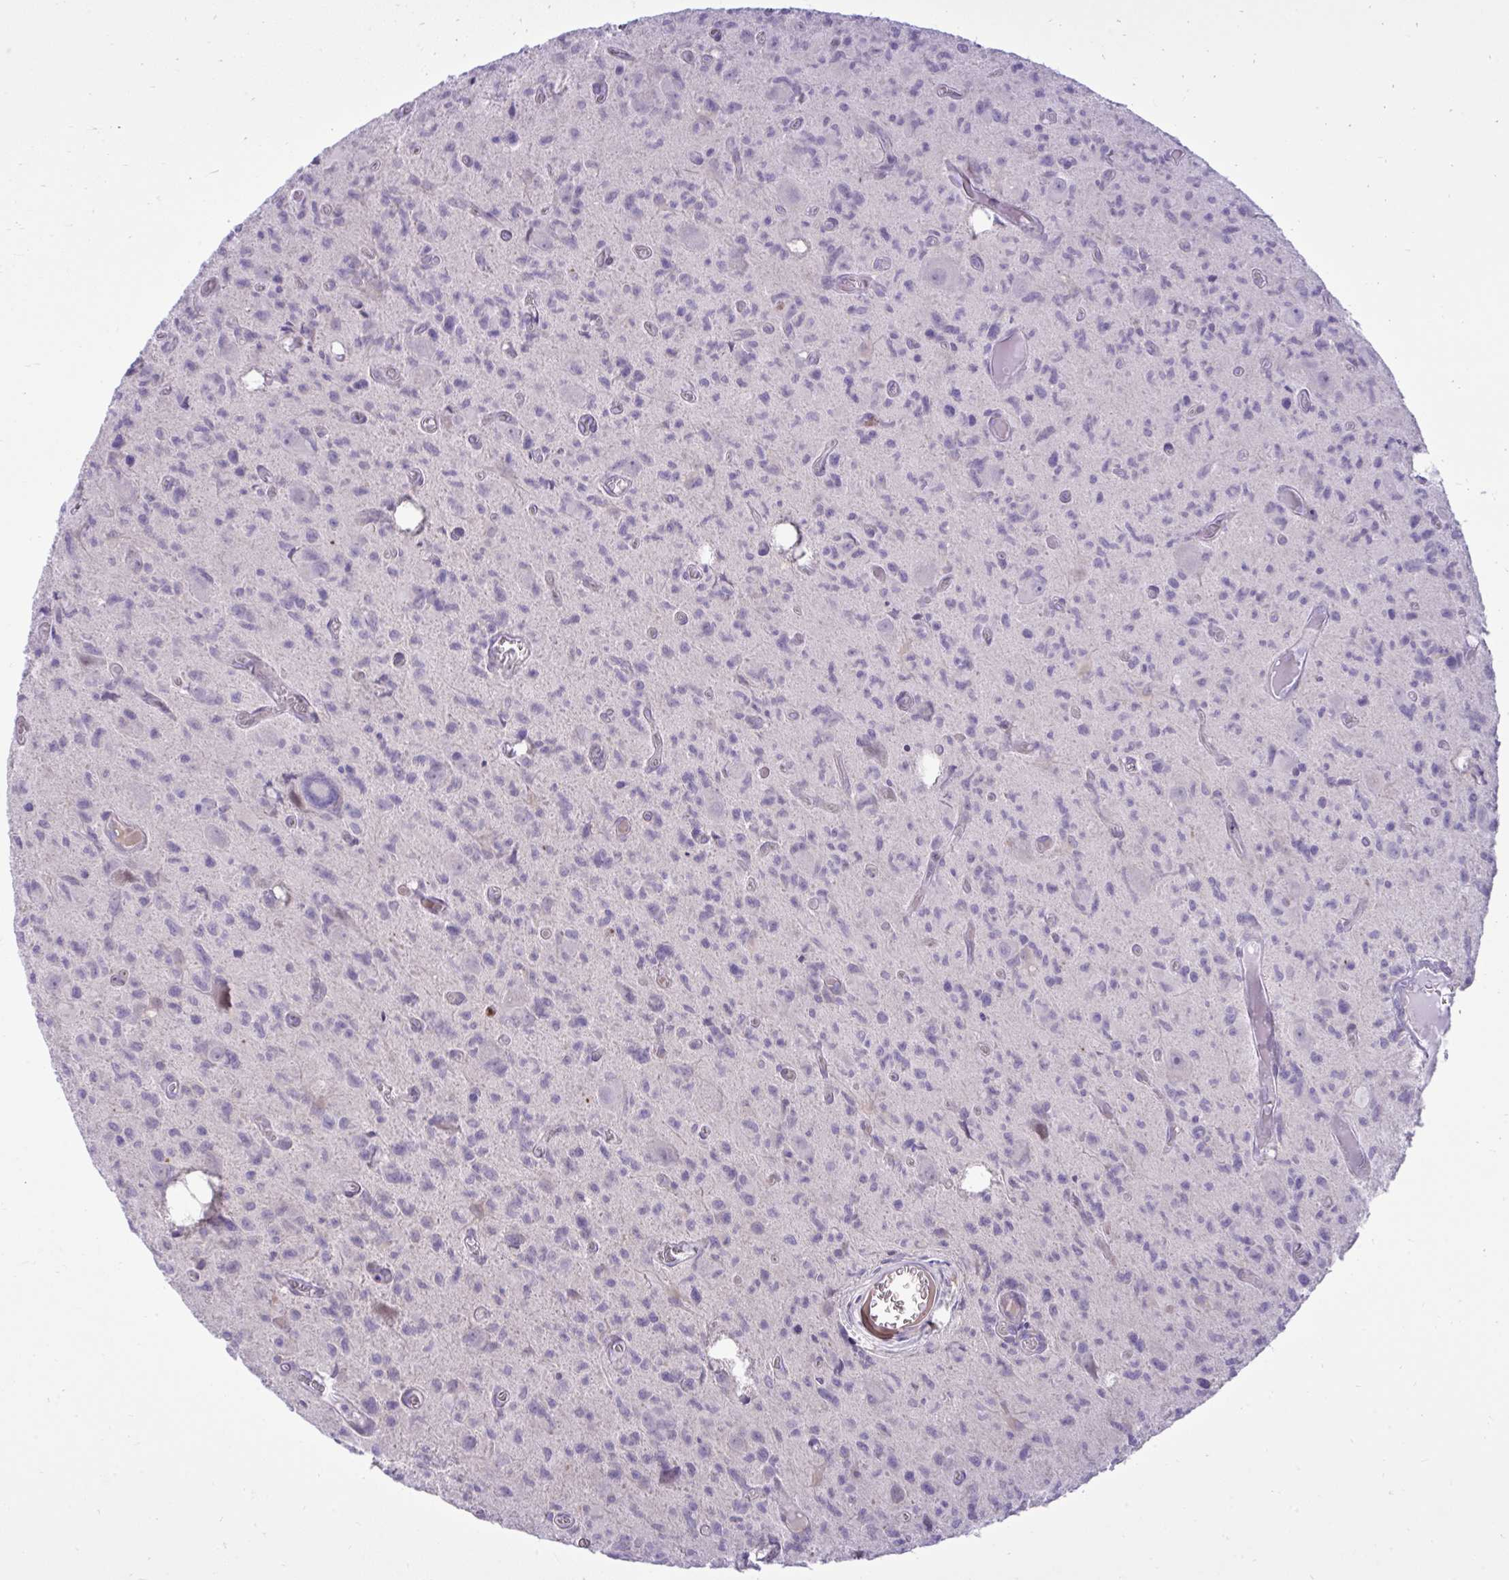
{"staining": {"intensity": "negative", "quantity": "none", "location": "none"}, "tissue": "glioma", "cell_type": "Tumor cells", "image_type": "cancer", "snomed": [{"axis": "morphology", "description": "Glioma, malignant, High grade"}, {"axis": "topography", "description": "Brain"}], "caption": "Malignant high-grade glioma stained for a protein using immunohistochemistry shows no positivity tumor cells.", "gene": "SPAG1", "patient": {"sex": "male", "age": 76}}